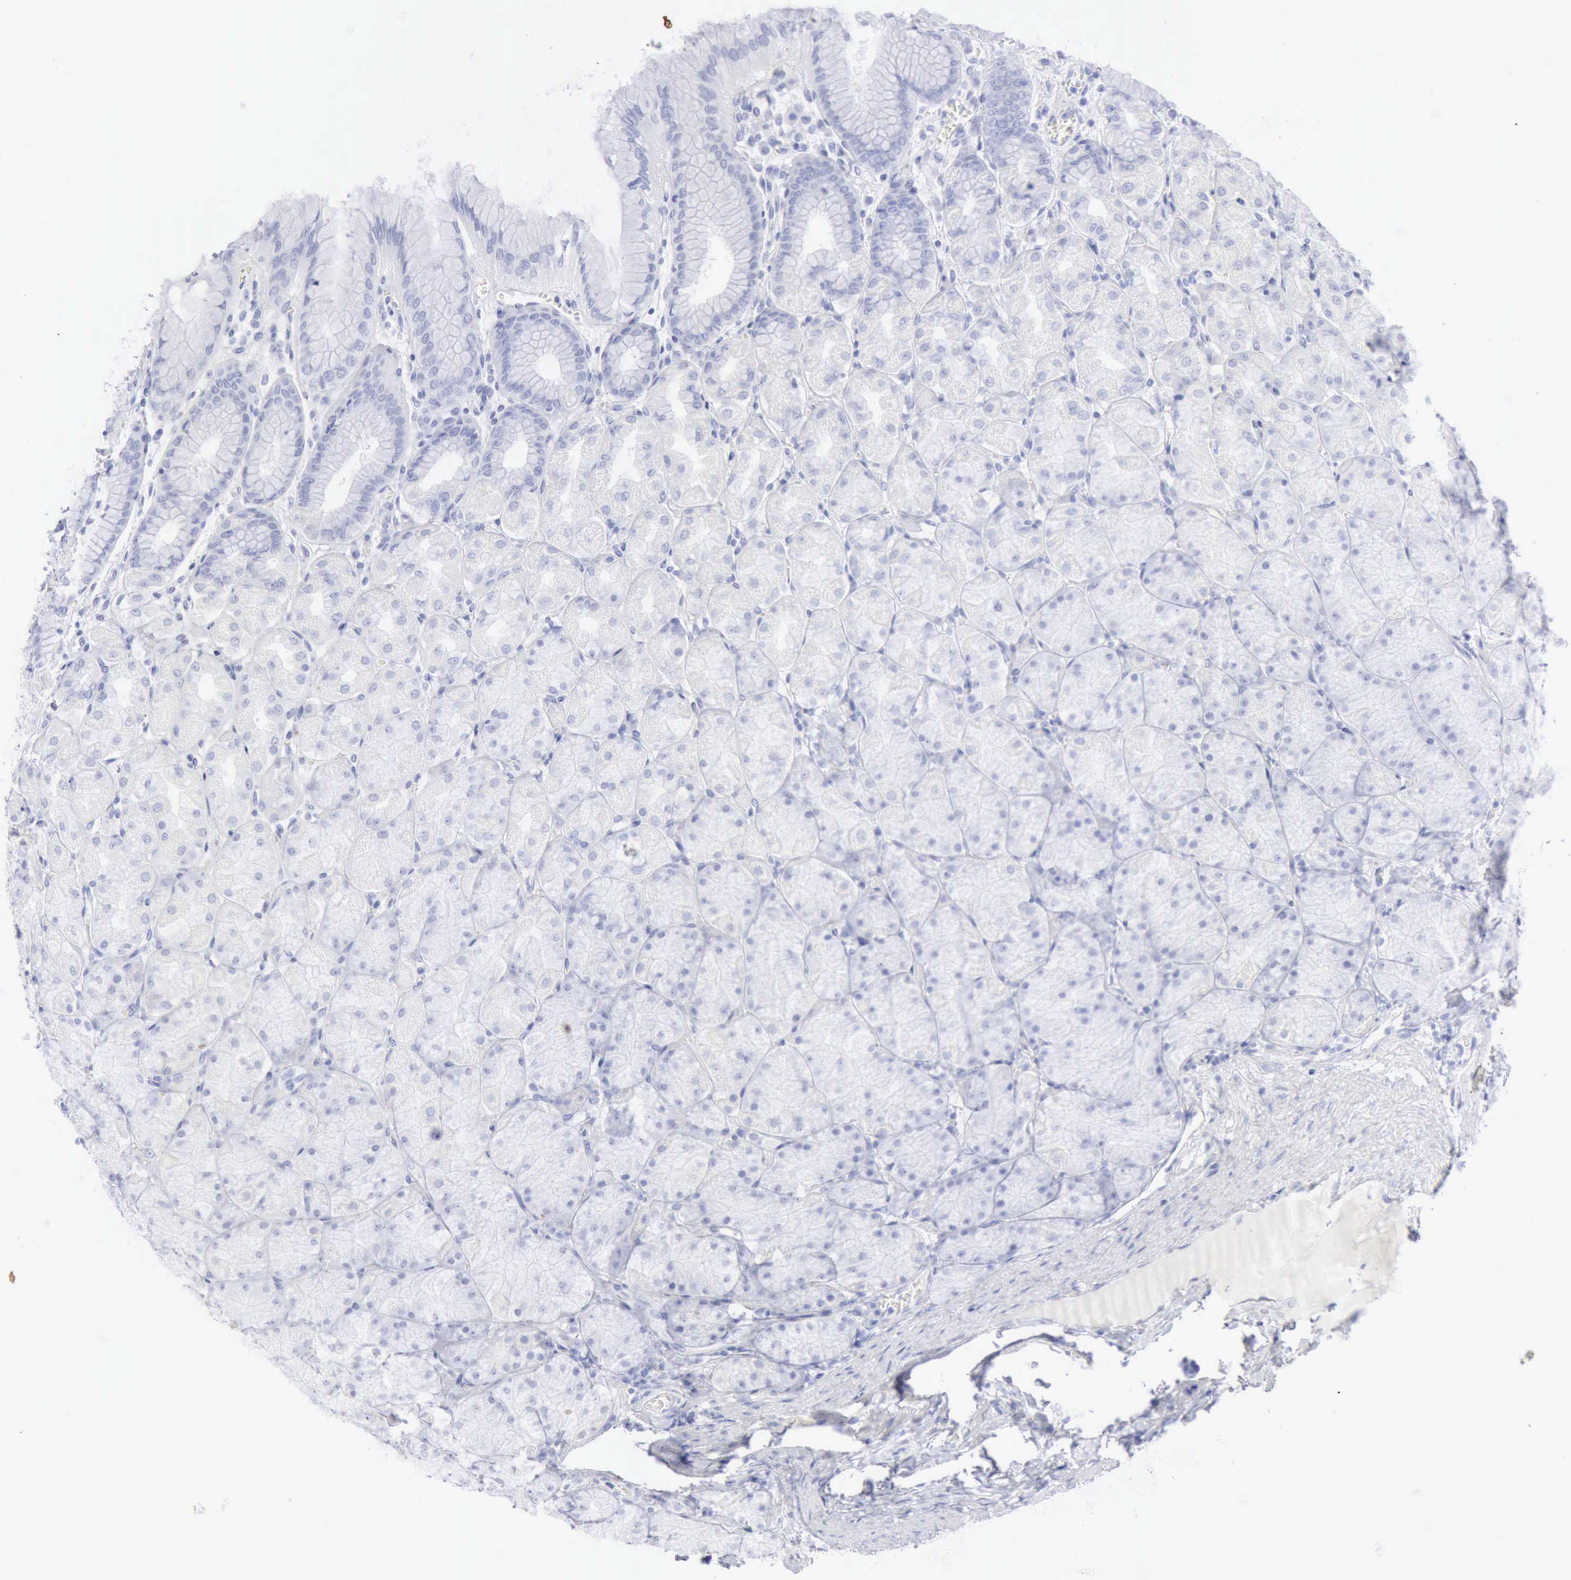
{"staining": {"intensity": "negative", "quantity": "none", "location": "none"}, "tissue": "stomach", "cell_type": "Glandular cells", "image_type": "normal", "snomed": [{"axis": "morphology", "description": "Normal tissue, NOS"}, {"axis": "topography", "description": "Stomach, upper"}], "caption": "Immunohistochemistry (IHC) photomicrograph of unremarkable stomach stained for a protein (brown), which shows no staining in glandular cells.", "gene": "KRT5", "patient": {"sex": "female", "age": 56}}